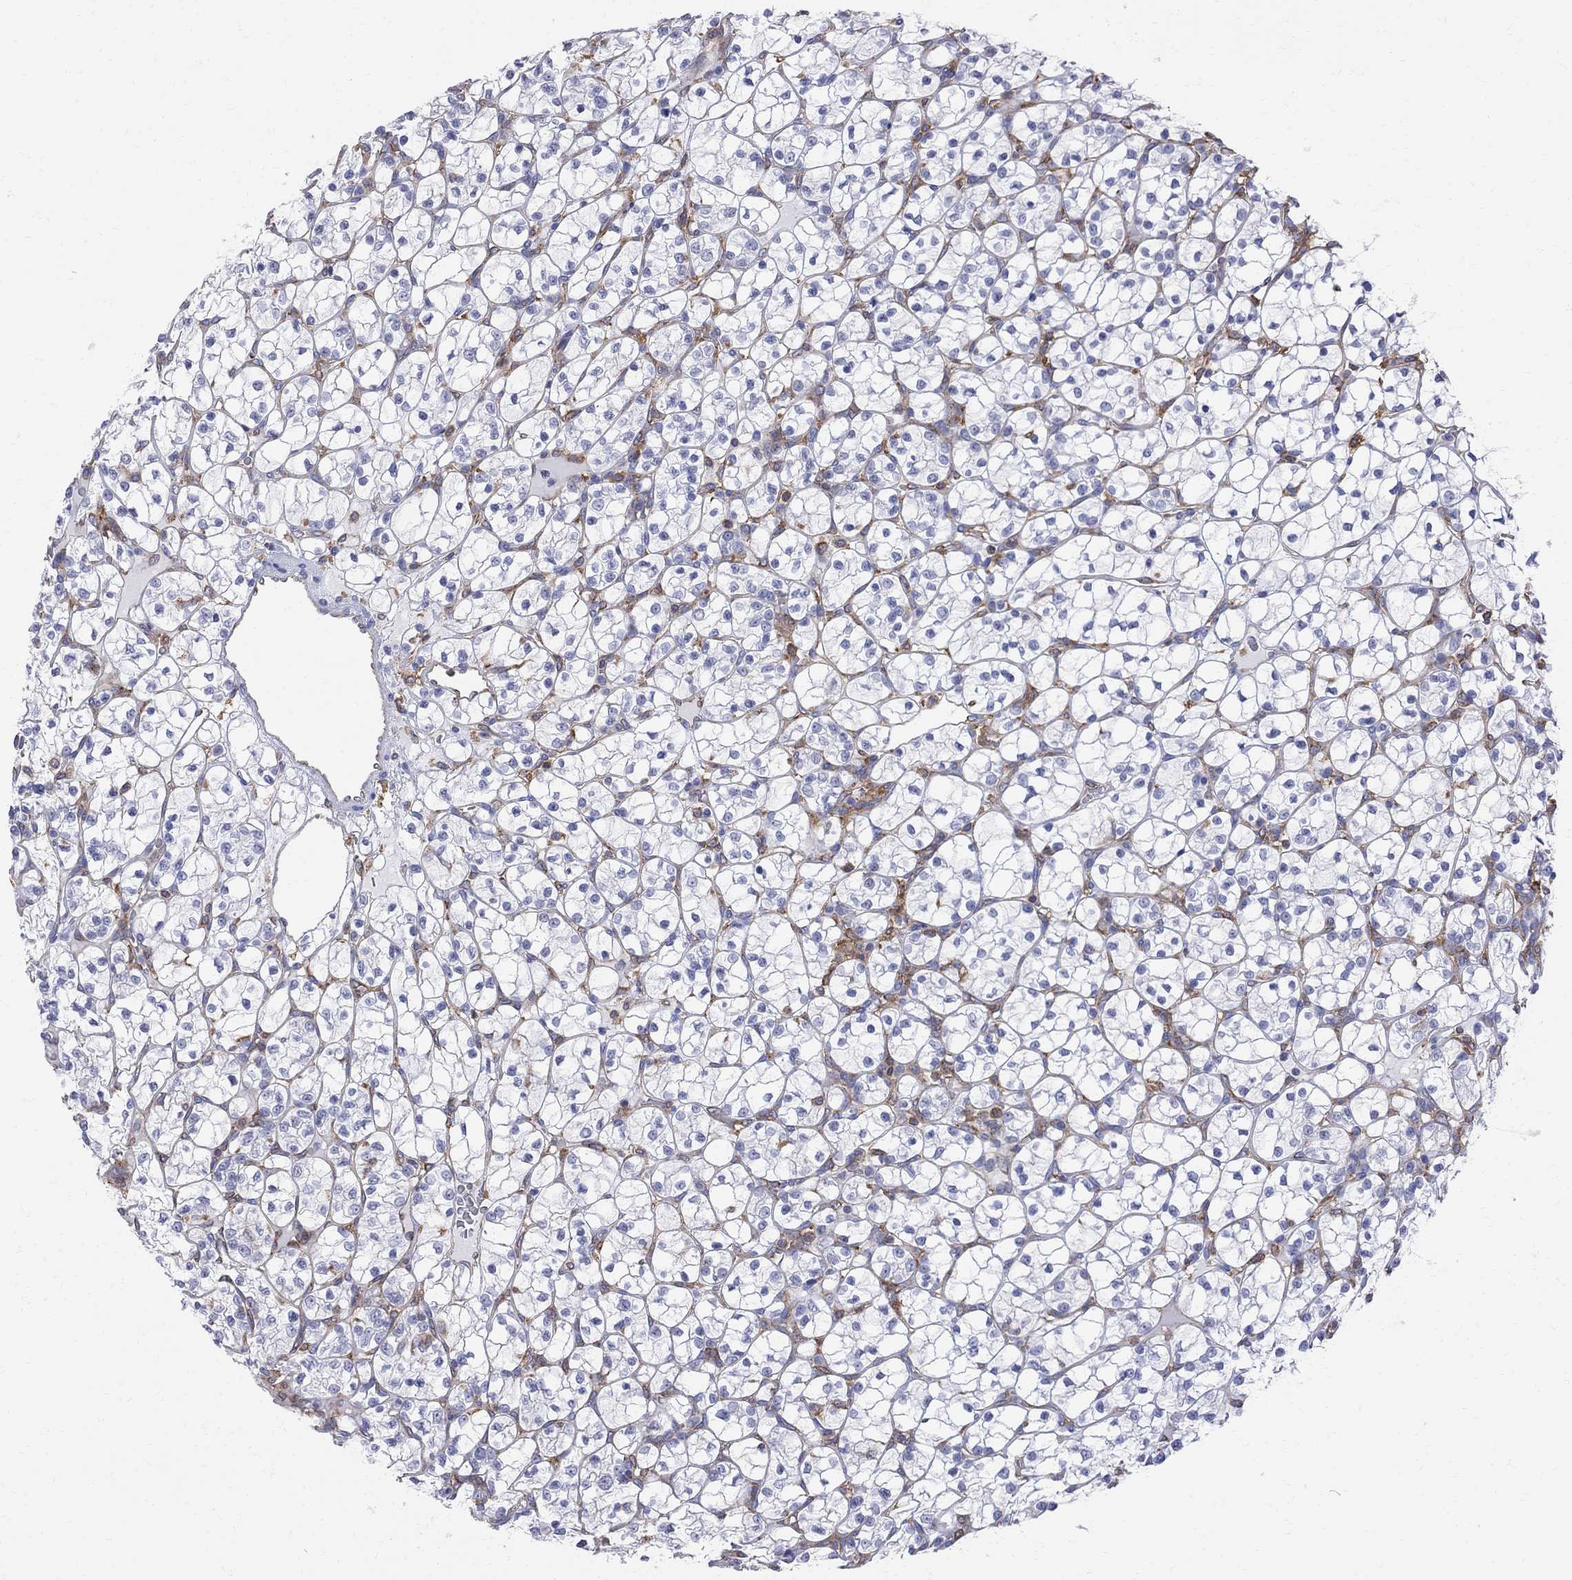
{"staining": {"intensity": "negative", "quantity": "none", "location": "none"}, "tissue": "renal cancer", "cell_type": "Tumor cells", "image_type": "cancer", "snomed": [{"axis": "morphology", "description": "Adenocarcinoma, NOS"}, {"axis": "topography", "description": "Kidney"}], "caption": "Renal cancer was stained to show a protein in brown. There is no significant expression in tumor cells.", "gene": "ABI3", "patient": {"sex": "female", "age": 89}}